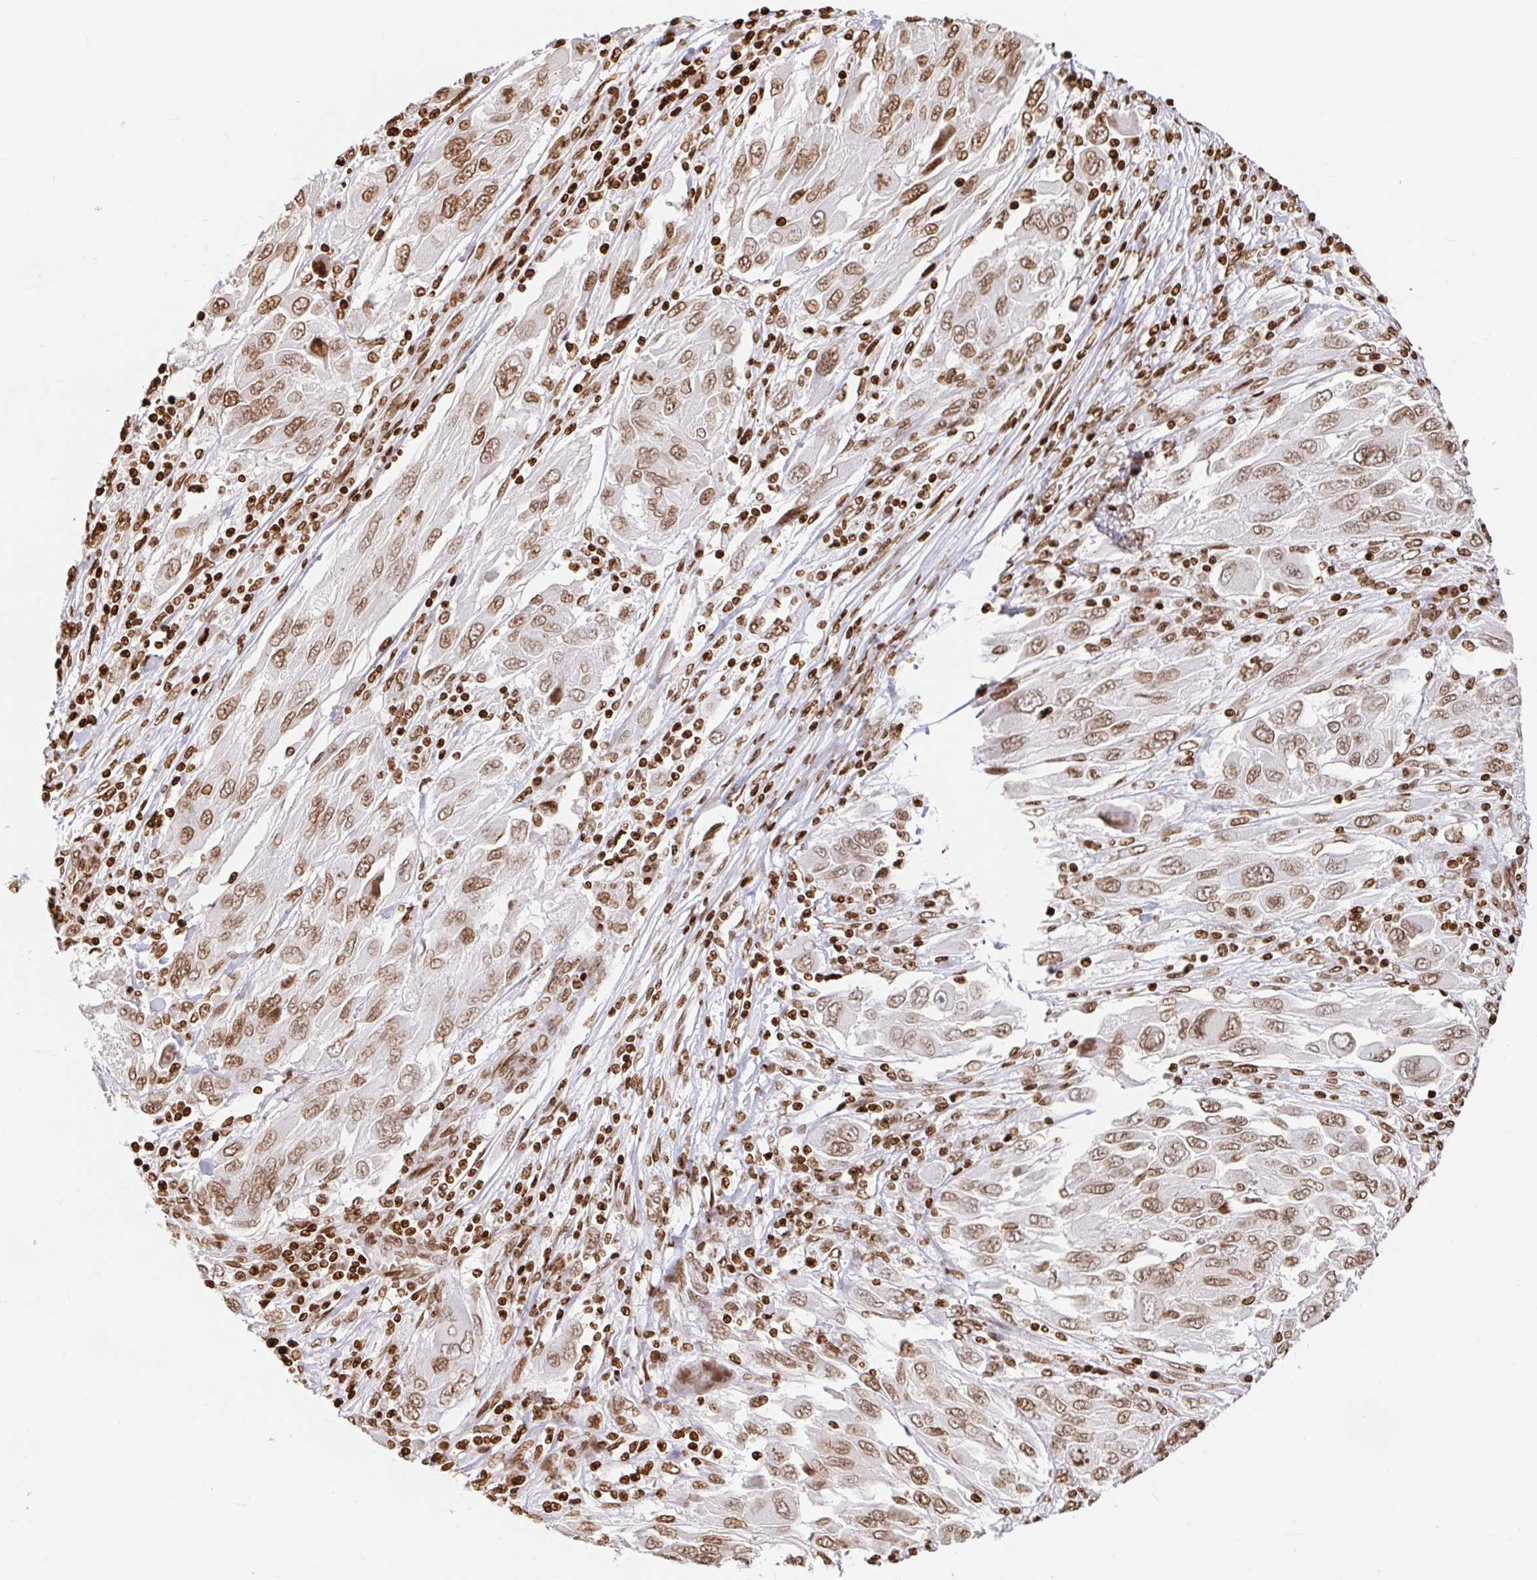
{"staining": {"intensity": "moderate", "quantity": ">75%", "location": "nuclear"}, "tissue": "melanoma", "cell_type": "Tumor cells", "image_type": "cancer", "snomed": [{"axis": "morphology", "description": "Malignant melanoma, NOS"}, {"axis": "topography", "description": "Skin"}], "caption": "The photomicrograph reveals staining of malignant melanoma, revealing moderate nuclear protein expression (brown color) within tumor cells.", "gene": "H2BC5", "patient": {"sex": "female", "age": 91}}